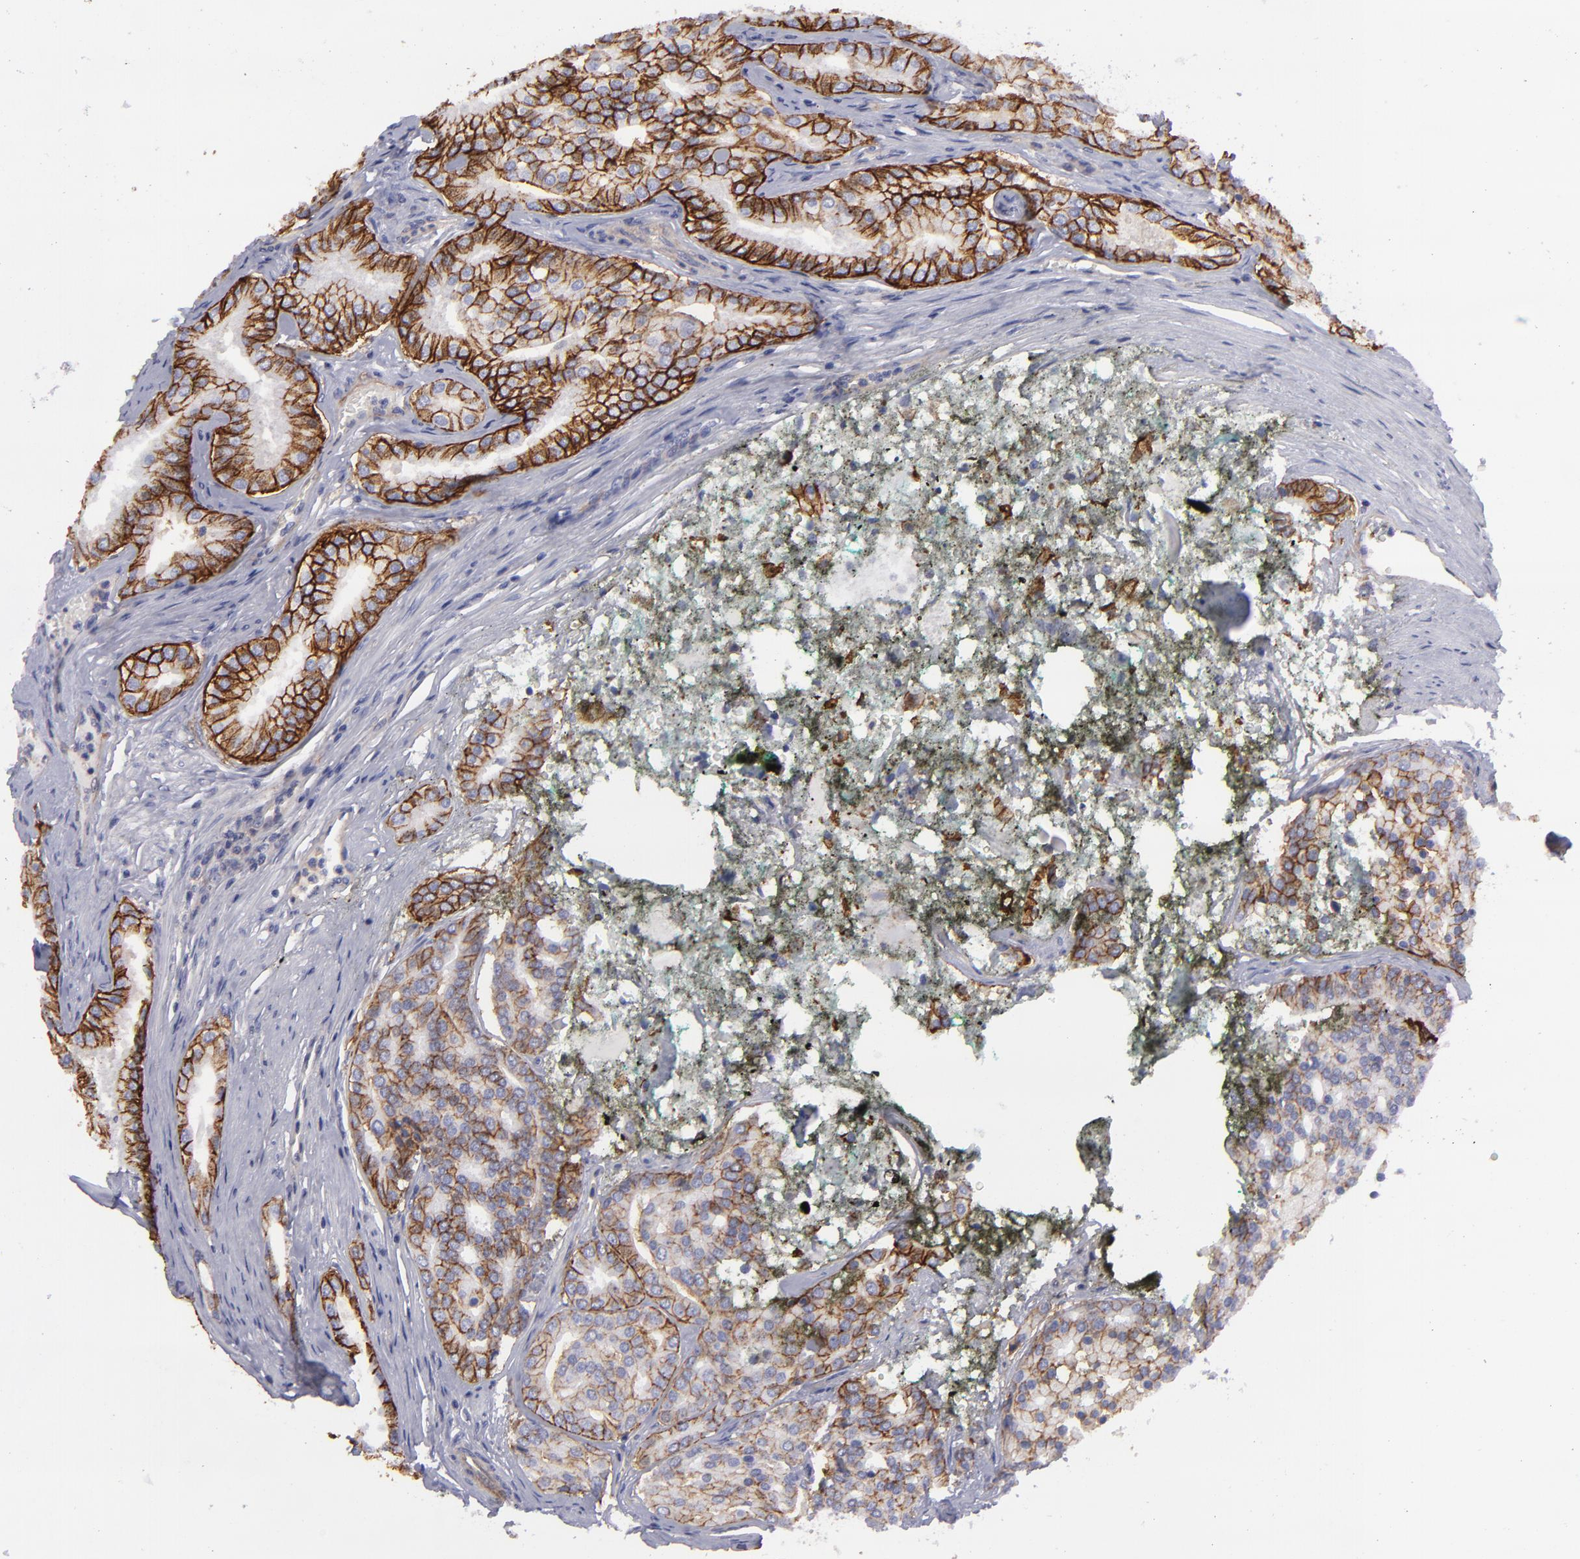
{"staining": {"intensity": "strong", "quantity": ">75%", "location": "cytoplasmic/membranous"}, "tissue": "prostate cancer", "cell_type": "Tumor cells", "image_type": "cancer", "snomed": [{"axis": "morphology", "description": "Adenocarcinoma, High grade"}, {"axis": "topography", "description": "Prostate"}], "caption": "There is high levels of strong cytoplasmic/membranous expression in tumor cells of high-grade adenocarcinoma (prostate), as demonstrated by immunohistochemical staining (brown color).", "gene": "BSG", "patient": {"sex": "male", "age": 64}}